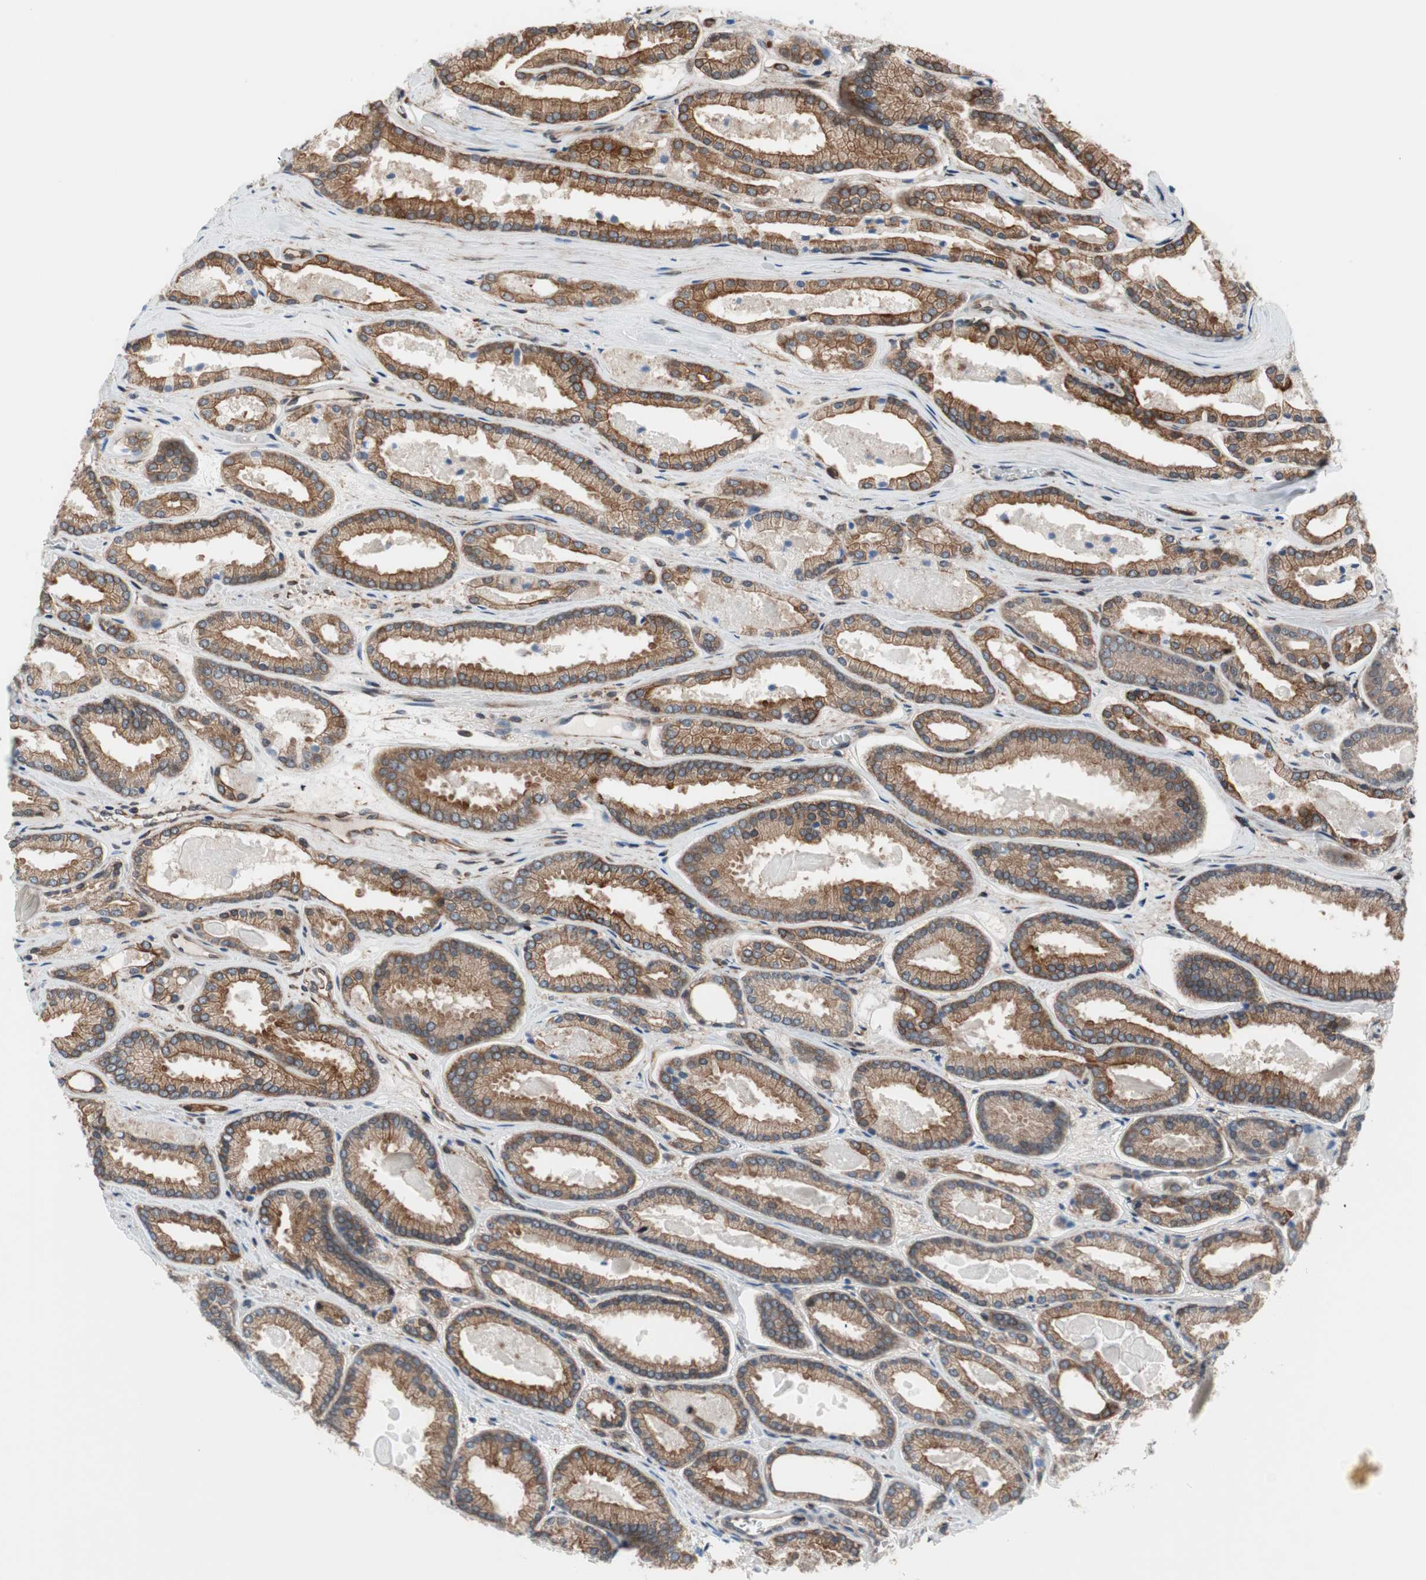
{"staining": {"intensity": "moderate", "quantity": ">75%", "location": "cytoplasmic/membranous"}, "tissue": "prostate cancer", "cell_type": "Tumor cells", "image_type": "cancer", "snomed": [{"axis": "morphology", "description": "Adenocarcinoma, Low grade"}, {"axis": "topography", "description": "Prostate"}], "caption": "Protein staining of adenocarcinoma (low-grade) (prostate) tissue reveals moderate cytoplasmic/membranous staining in about >75% of tumor cells.", "gene": "ZNF512B", "patient": {"sex": "male", "age": 59}}